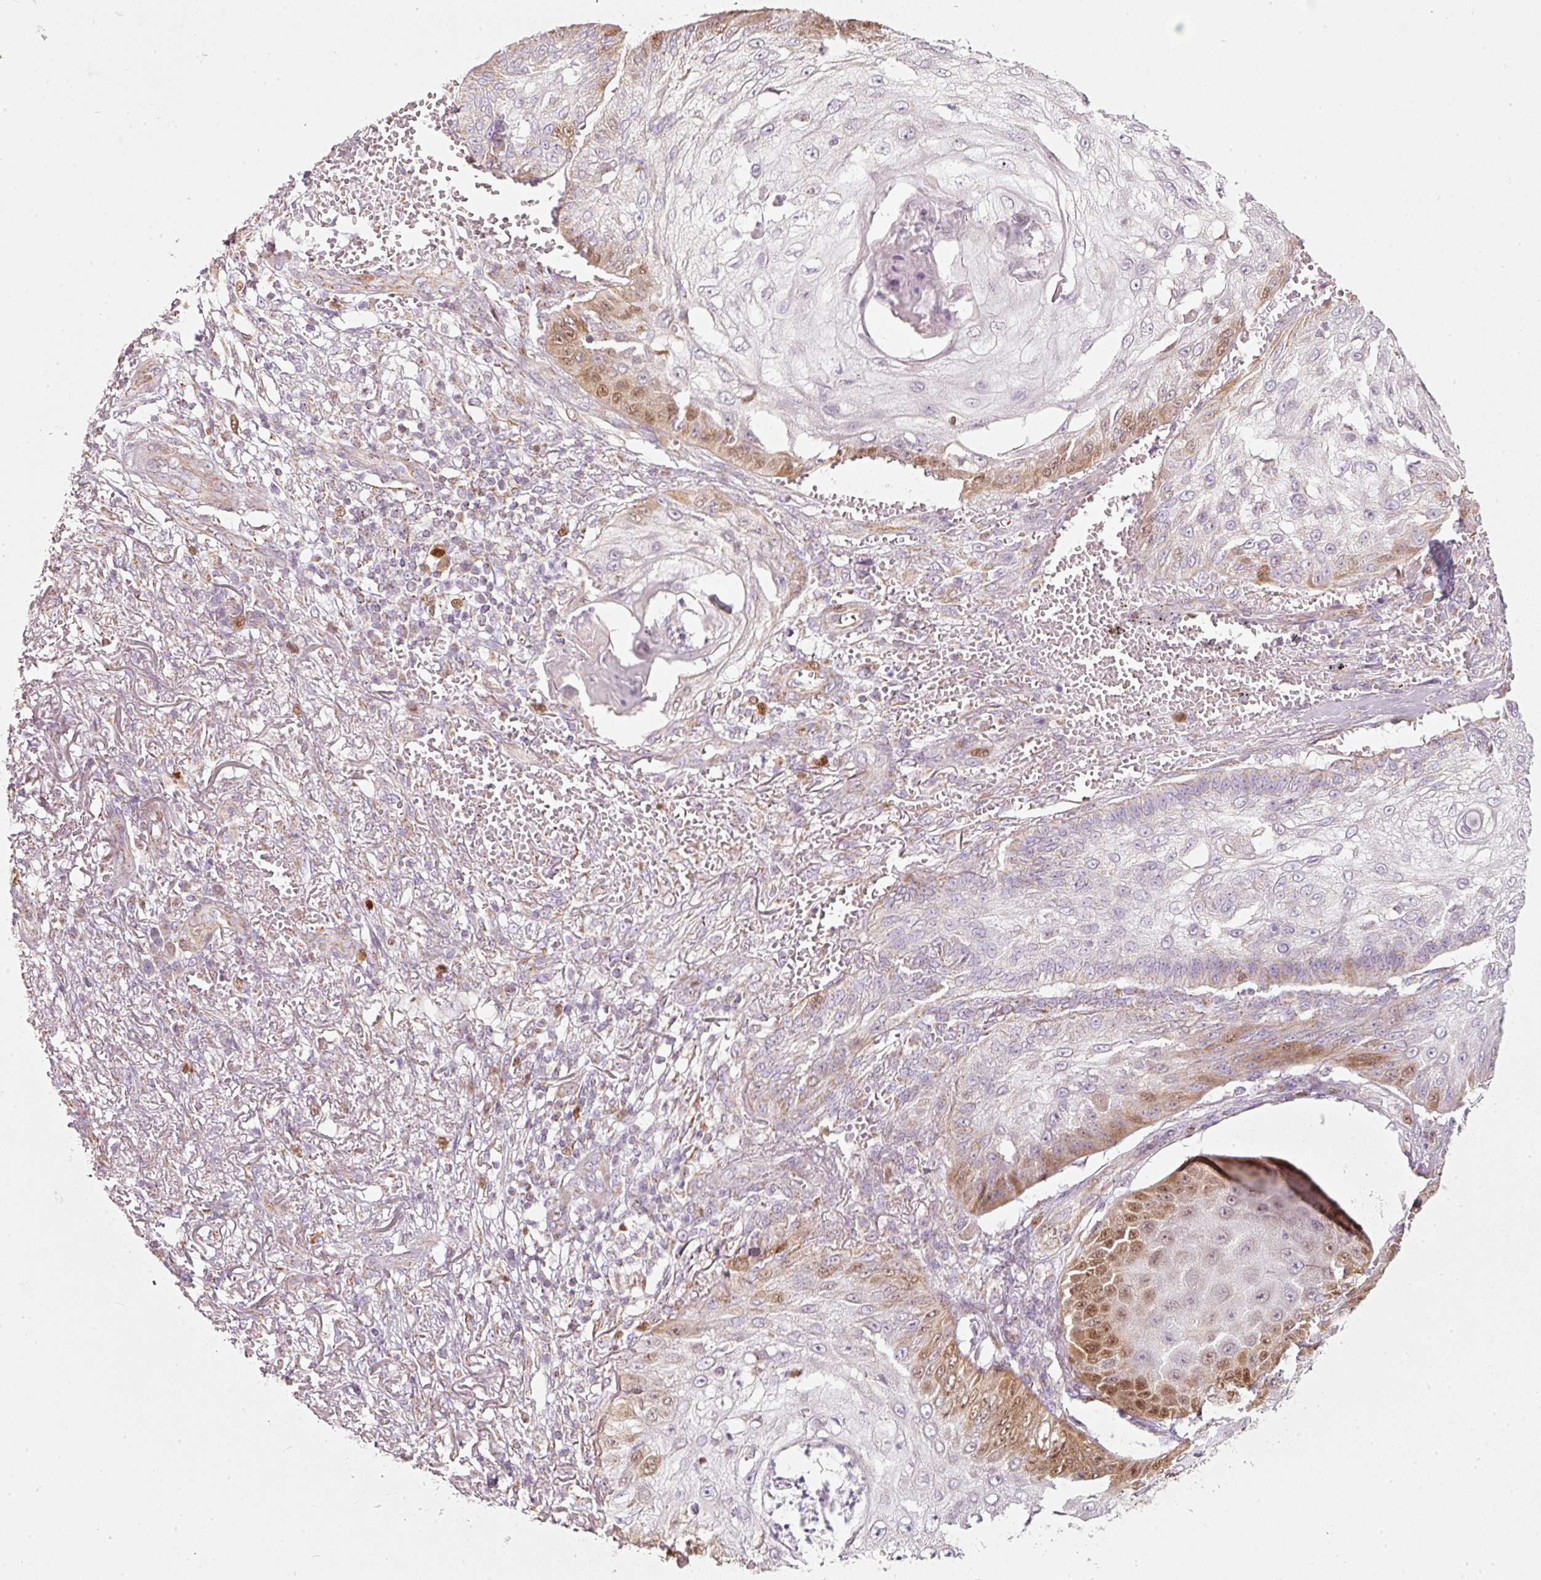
{"staining": {"intensity": "moderate", "quantity": "<25%", "location": "cytoplasmic/membranous,nuclear"}, "tissue": "skin cancer", "cell_type": "Tumor cells", "image_type": "cancer", "snomed": [{"axis": "morphology", "description": "Squamous cell carcinoma, NOS"}, {"axis": "topography", "description": "Skin"}], "caption": "This histopathology image reveals immunohistochemistry (IHC) staining of human skin squamous cell carcinoma, with low moderate cytoplasmic/membranous and nuclear staining in about <25% of tumor cells.", "gene": "DUT", "patient": {"sex": "male", "age": 70}}